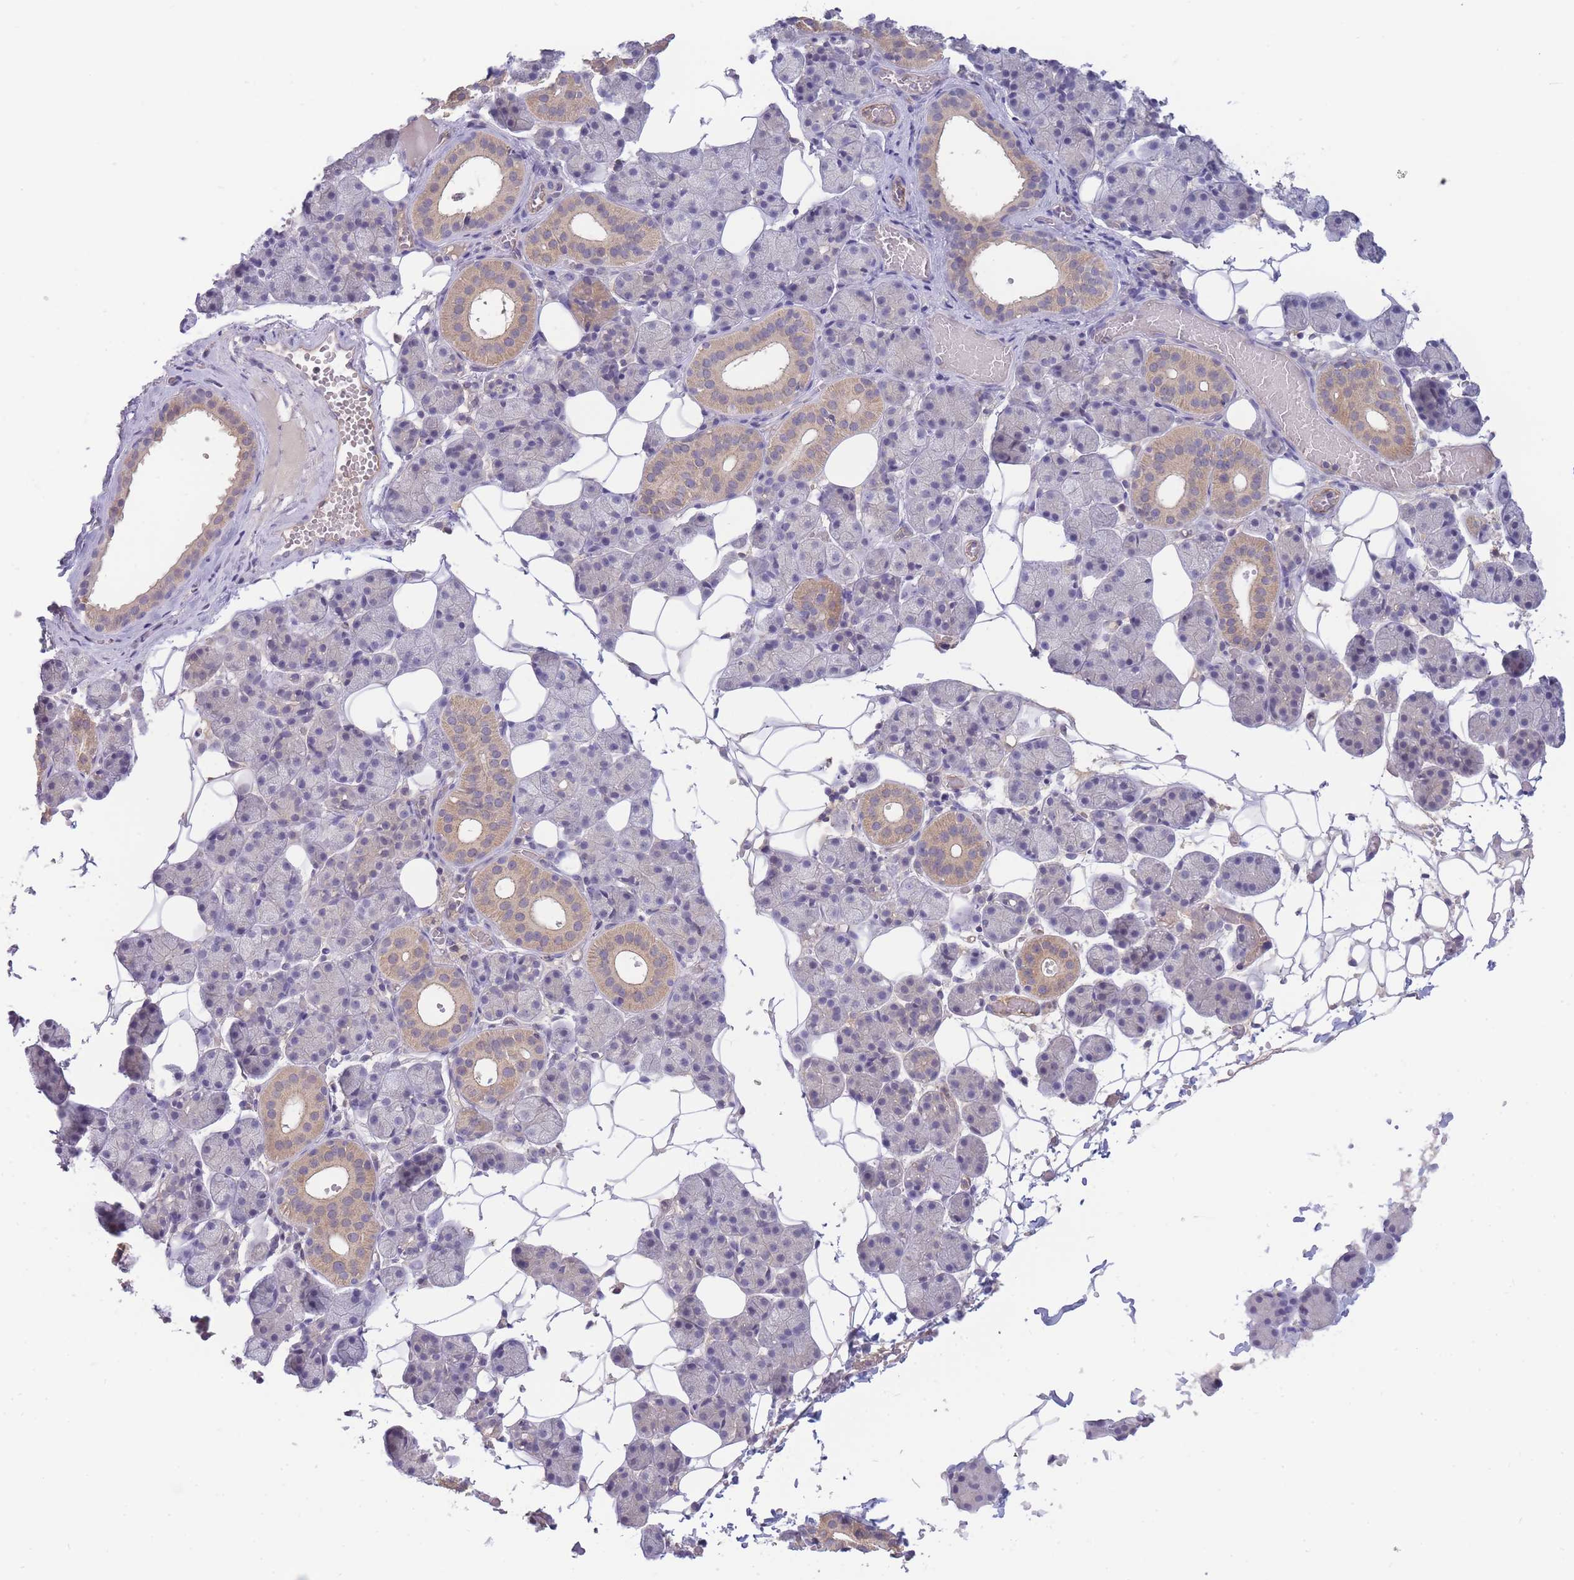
{"staining": {"intensity": "weak", "quantity": "25%-75%", "location": "cytoplasmic/membranous"}, "tissue": "salivary gland", "cell_type": "Glandular cells", "image_type": "normal", "snomed": [{"axis": "morphology", "description": "Normal tissue, NOS"}, {"axis": "topography", "description": "Salivary gland"}], "caption": "Approximately 25%-75% of glandular cells in unremarkable human salivary gland demonstrate weak cytoplasmic/membranous protein expression as visualized by brown immunohistochemical staining.", "gene": "NDUFAF5", "patient": {"sex": "female", "age": 33}}